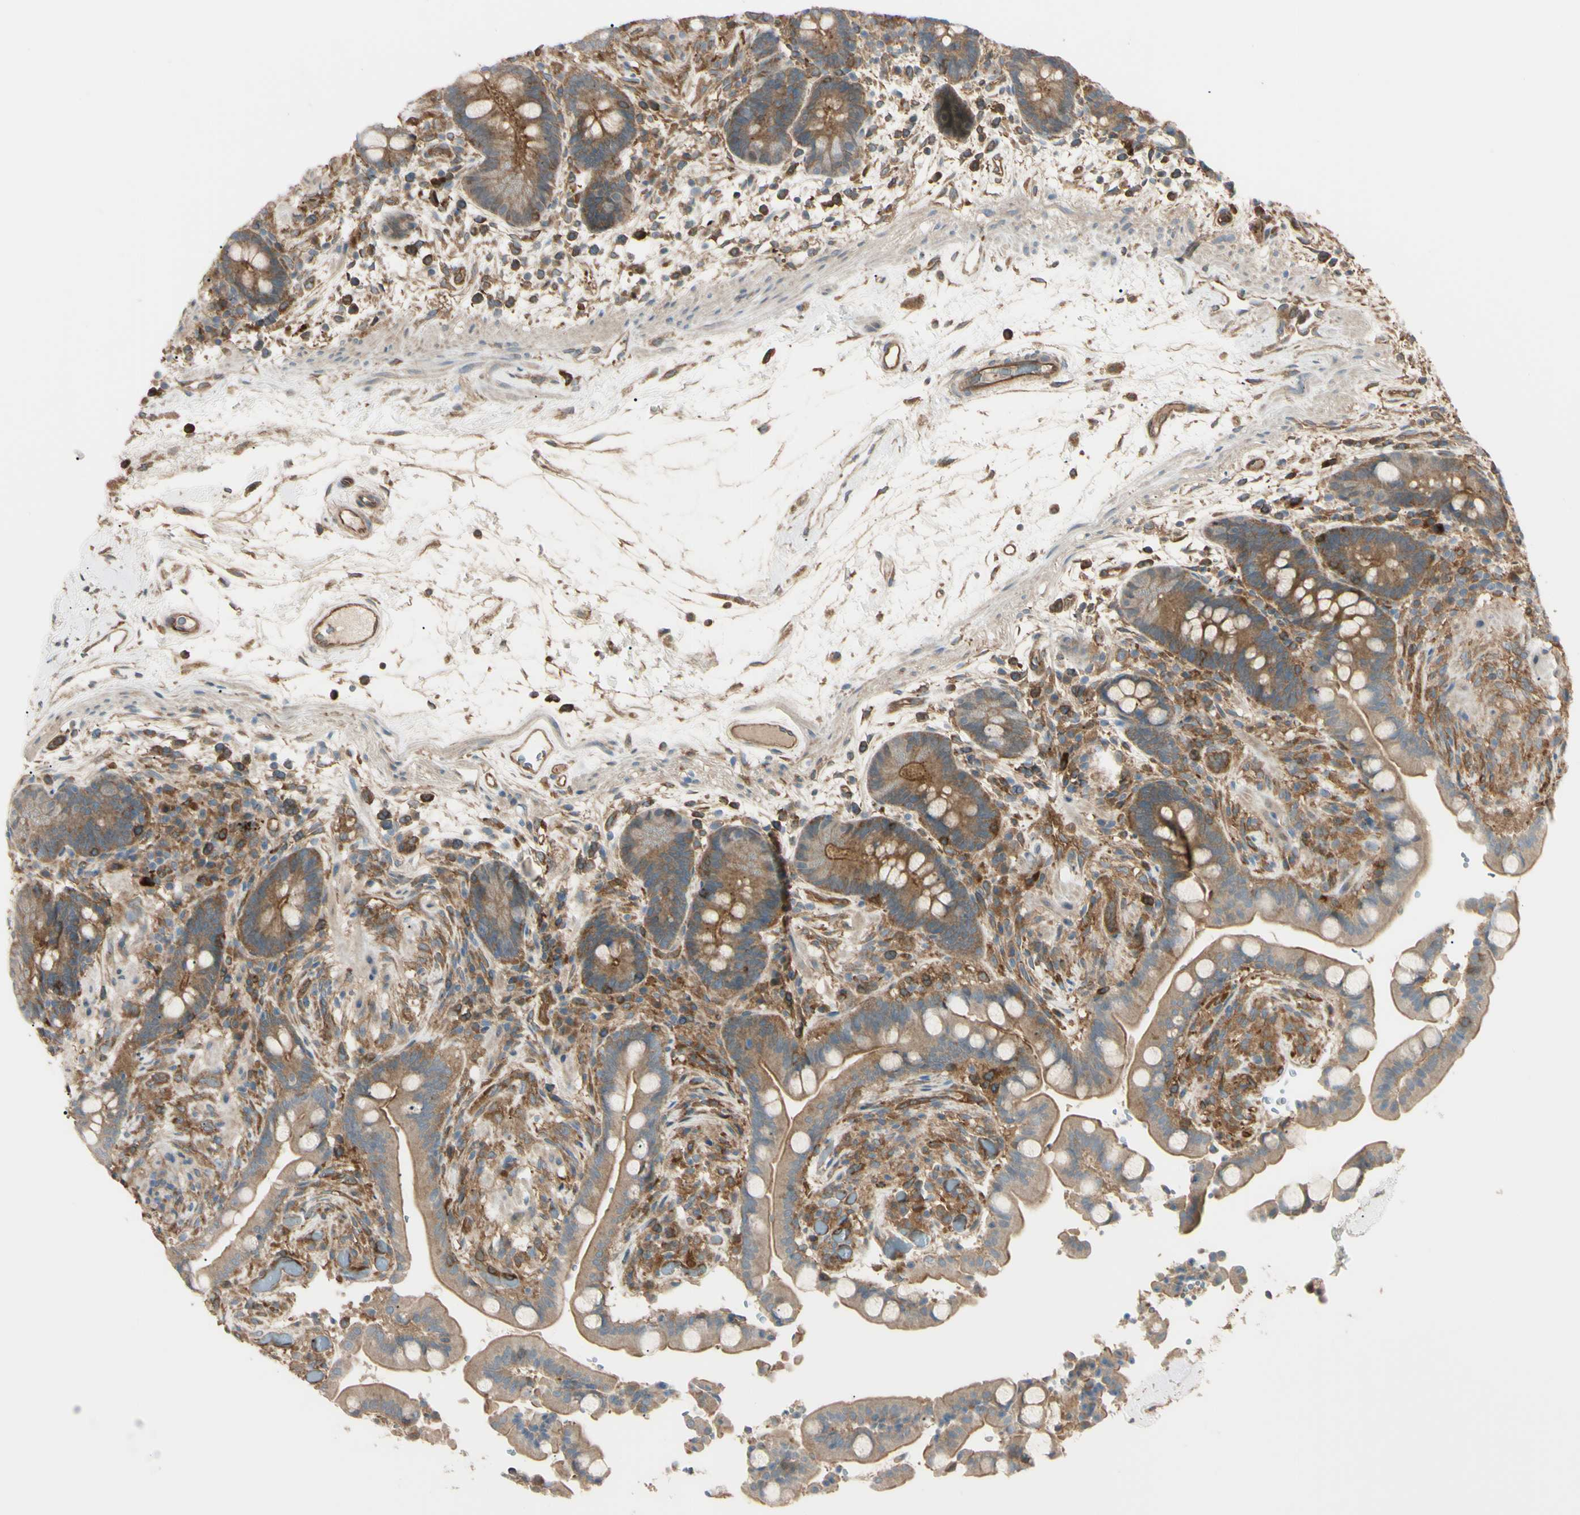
{"staining": {"intensity": "moderate", "quantity": ">75%", "location": "cytoplasmic/membranous"}, "tissue": "colon", "cell_type": "Endothelial cells", "image_type": "normal", "snomed": [{"axis": "morphology", "description": "Normal tissue, NOS"}, {"axis": "topography", "description": "Colon"}], "caption": "DAB (3,3'-diaminobenzidine) immunohistochemical staining of normal human colon demonstrates moderate cytoplasmic/membranous protein expression in approximately >75% of endothelial cells.", "gene": "PTPN12", "patient": {"sex": "male", "age": 73}}